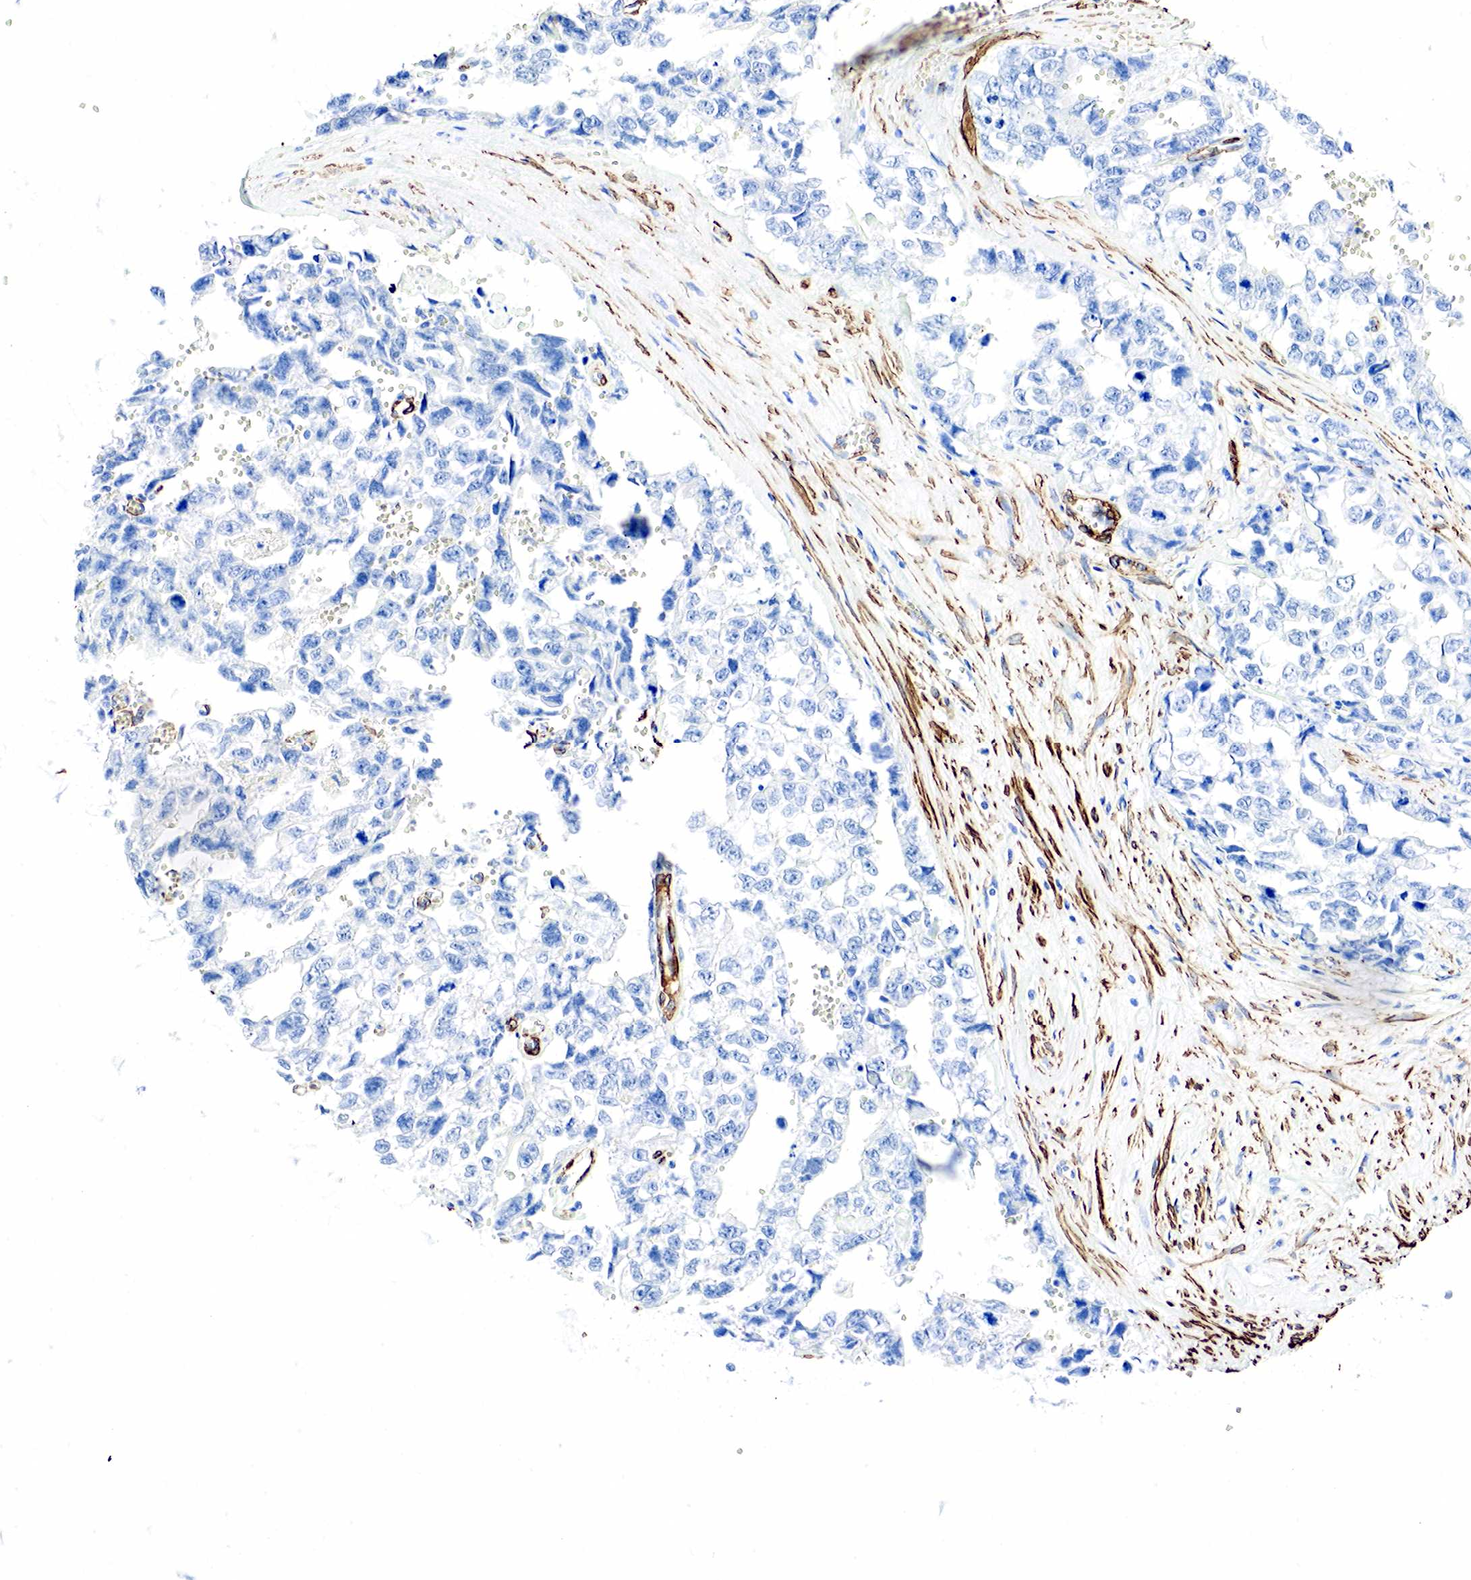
{"staining": {"intensity": "negative", "quantity": "none", "location": "none"}, "tissue": "testis cancer", "cell_type": "Tumor cells", "image_type": "cancer", "snomed": [{"axis": "morphology", "description": "Carcinoma, Embryonal, NOS"}, {"axis": "topography", "description": "Testis"}], "caption": "IHC micrograph of neoplastic tissue: testis cancer (embryonal carcinoma) stained with DAB (3,3'-diaminobenzidine) shows no significant protein staining in tumor cells.", "gene": "ACTA1", "patient": {"sex": "male", "age": 31}}